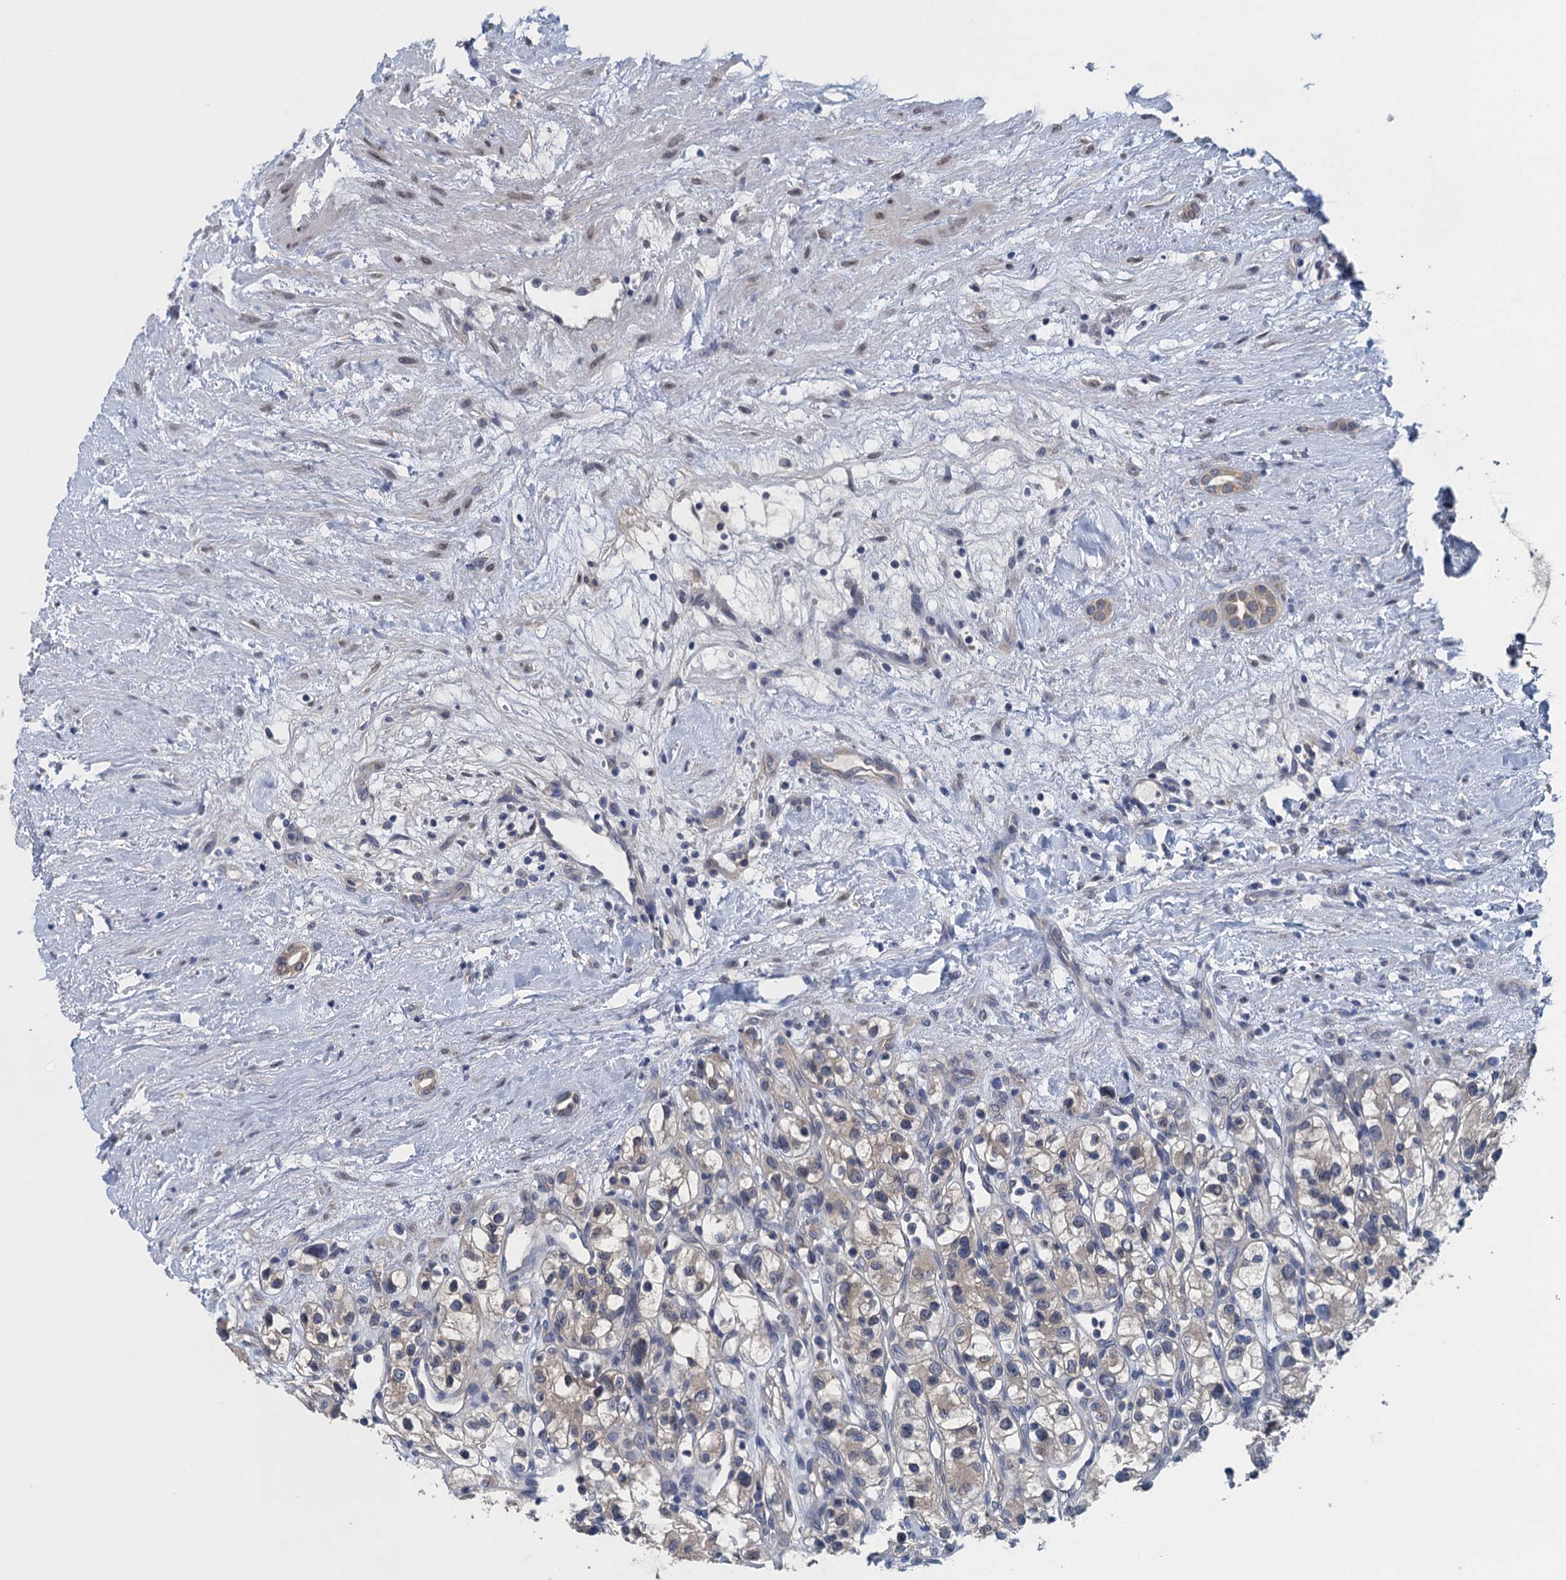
{"staining": {"intensity": "weak", "quantity": "<25%", "location": "cytoplasmic/membranous"}, "tissue": "renal cancer", "cell_type": "Tumor cells", "image_type": "cancer", "snomed": [{"axis": "morphology", "description": "Adenocarcinoma, NOS"}, {"axis": "topography", "description": "Kidney"}], "caption": "The photomicrograph displays no significant positivity in tumor cells of renal adenocarcinoma.", "gene": "CTU2", "patient": {"sex": "female", "age": 57}}